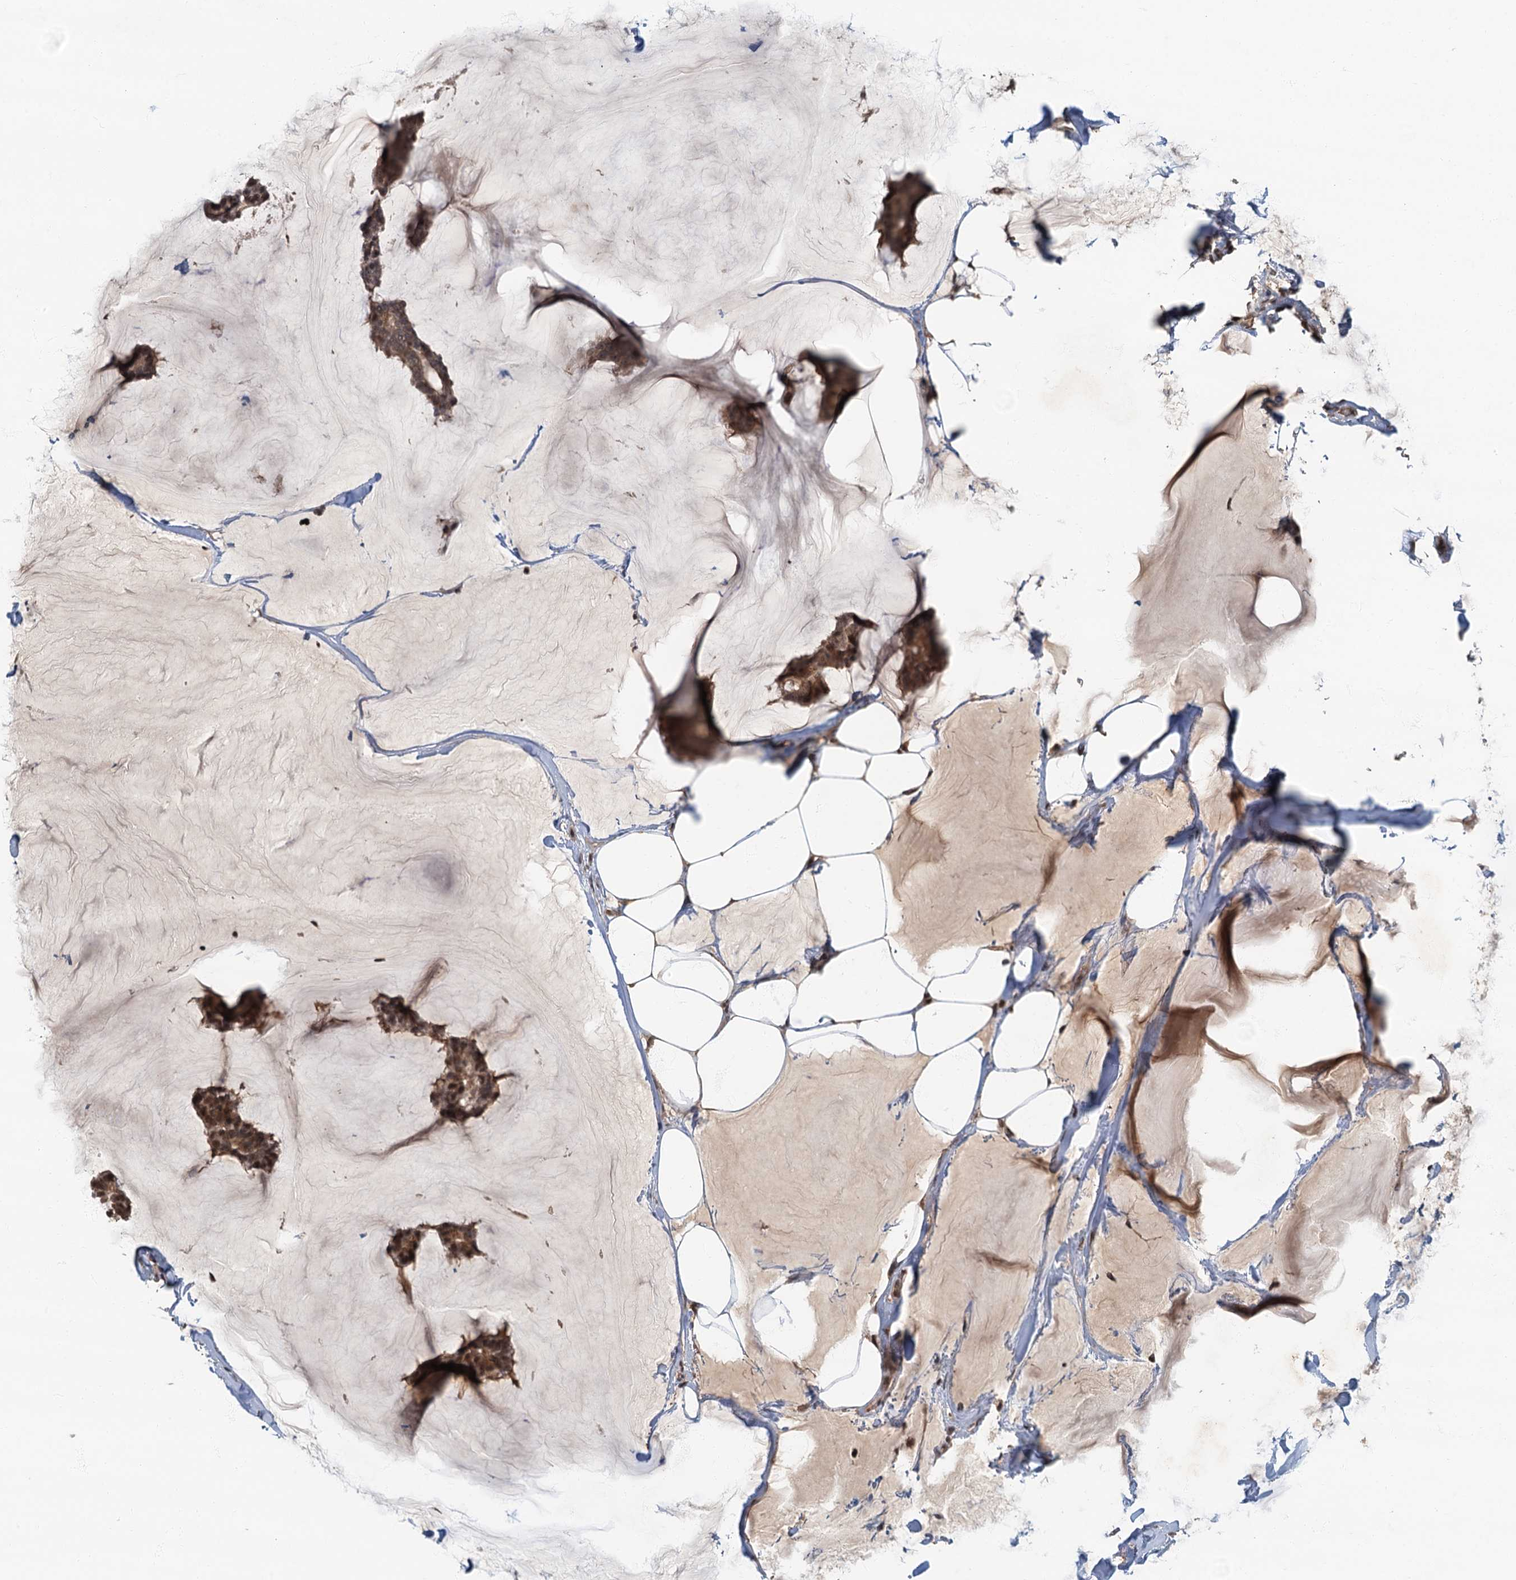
{"staining": {"intensity": "moderate", "quantity": ">75%", "location": "cytoplasmic/membranous,nuclear"}, "tissue": "breast cancer", "cell_type": "Tumor cells", "image_type": "cancer", "snomed": [{"axis": "morphology", "description": "Duct carcinoma"}, {"axis": "topography", "description": "Breast"}], "caption": "Human breast infiltrating ductal carcinoma stained with a brown dye displays moderate cytoplasmic/membranous and nuclear positive positivity in approximately >75% of tumor cells.", "gene": "CKAP2L", "patient": {"sex": "female", "age": 93}}